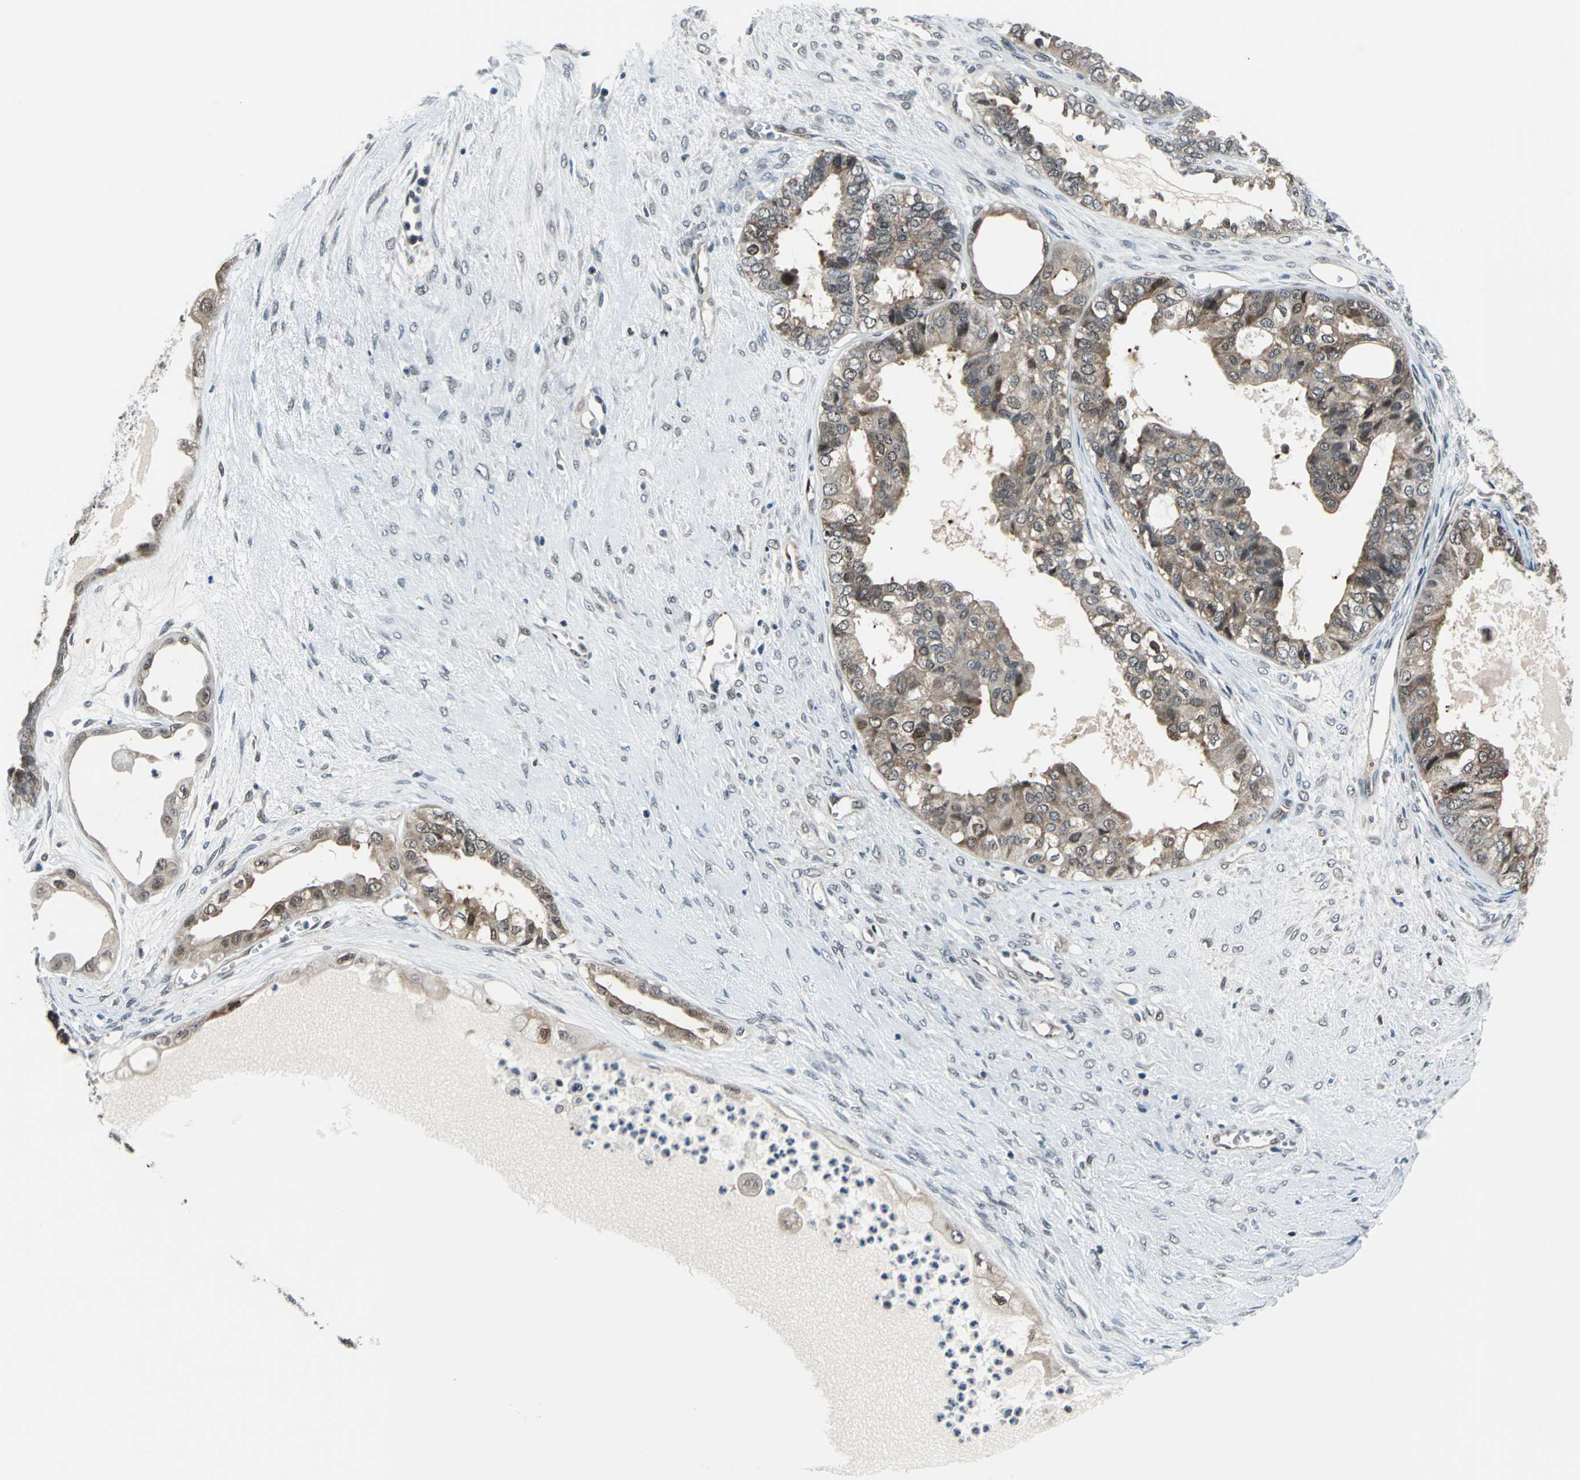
{"staining": {"intensity": "weak", "quantity": ">75%", "location": "cytoplasmic/membranous,nuclear"}, "tissue": "ovarian cancer", "cell_type": "Tumor cells", "image_type": "cancer", "snomed": [{"axis": "morphology", "description": "Carcinoma, NOS"}, {"axis": "morphology", "description": "Carcinoma, endometroid"}, {"axis": "topography", "description": "Ovary"}], "caption": "Endometroid carcinoma (ovarian) tissue displays weak cytoplasmic/membranous and nuclear expression in approximately >75% of tumor cells", "gene": "POLR3K", "patient": {"sex": "female", "age": 50}}